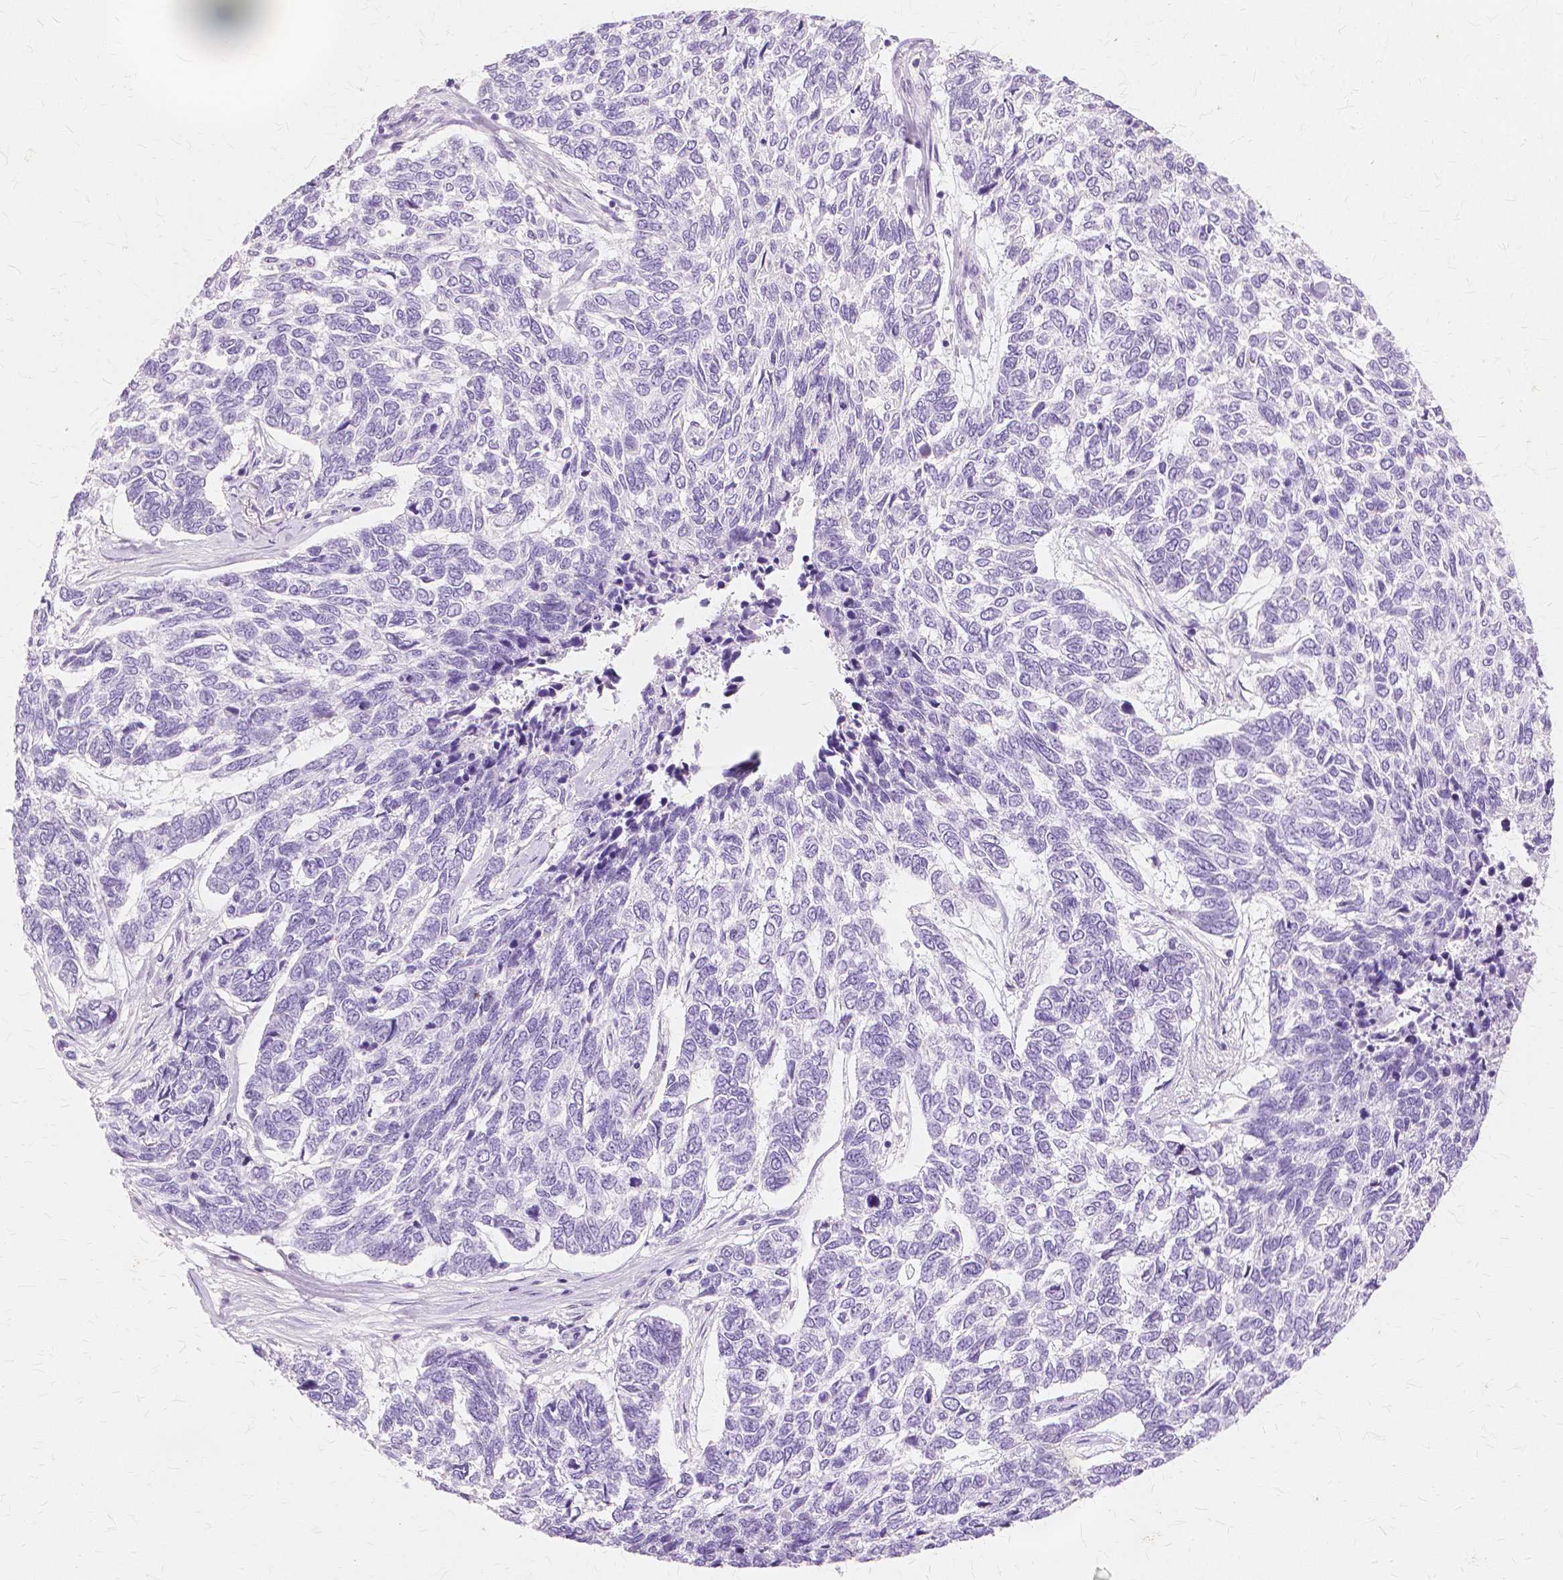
{"staining": {"intensity": "negative", "quantity": "none", "location": "none"}, "tissue": "skin cancer", "cell_type": "Tumor cells", "image_type": "cancer", "snomed": [{"axis": "morphology", "description": "Basal cell carcinoma"}, {"axis": "topography", "description": "Skin"}], "caption": "High power microscopy image of an IHC photomicrograph of skin basal cell carcinoma, revealing no significant staining in tumor cells. (Immunohistochemistry (ihc), brightfield microscopy, high magnification).", "gene": "TGM1", "patient": {"sex": "female", "age": 65}}